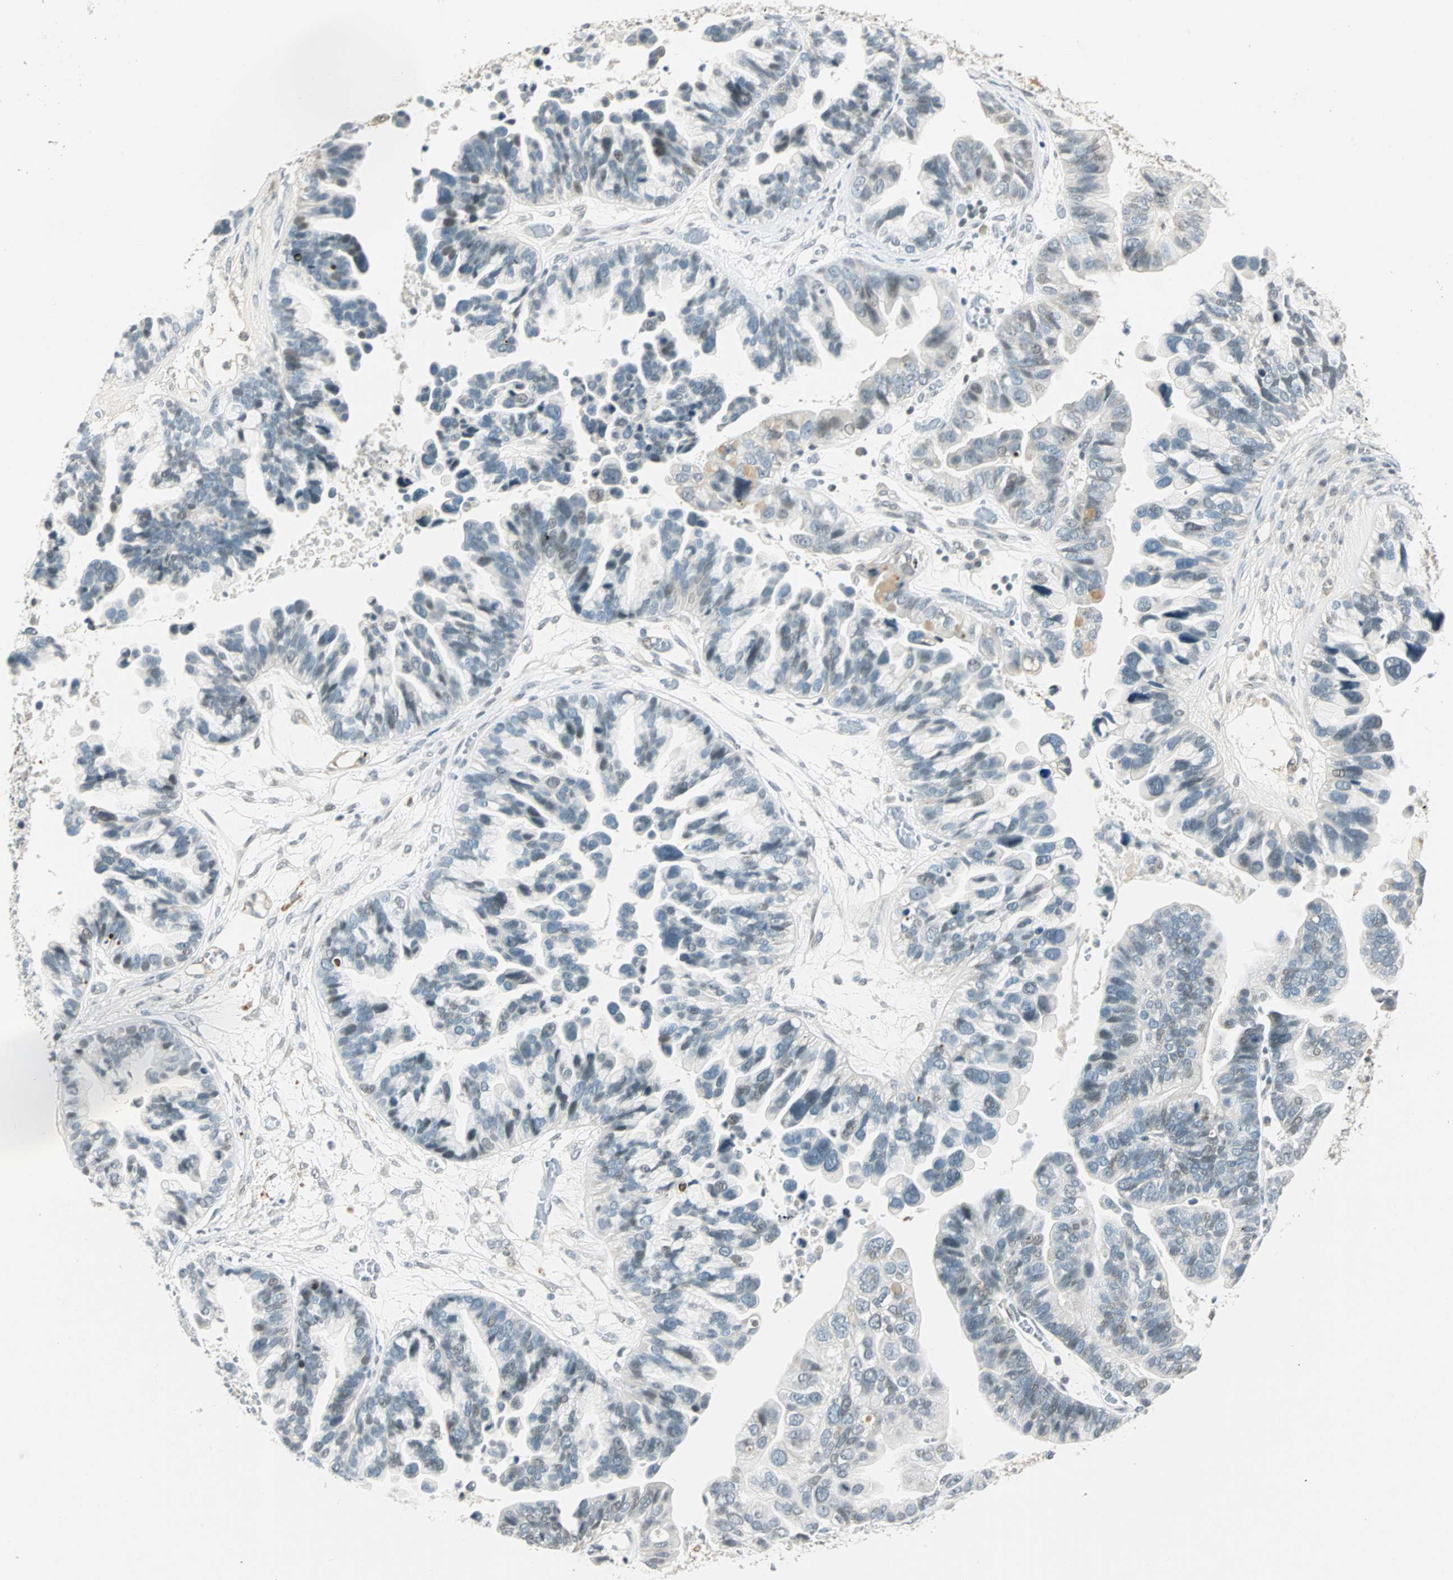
{"staining": {"intensity": "weak", "quantity": "<25%", "location": "nuclear"}, "tissue": "ovarian cancer", "cell_type": "Tumor cells", "image_type": "cancer", "snomed": [{"axis": "morphology", "description": "Cystadenocarcinoma, serous, NOS"}, {"axis": "topography", "description": "Ovary"}], "caption": "This image is of serous cystadenocarcinoma (ovarian) stained with immunohistochemistry to label a protein in brown with the nuclei are counter-stained blue. There is no expression in tumor cells.", "gene": "SMAD3", "patient": {"sex": "female", "age": 56}}